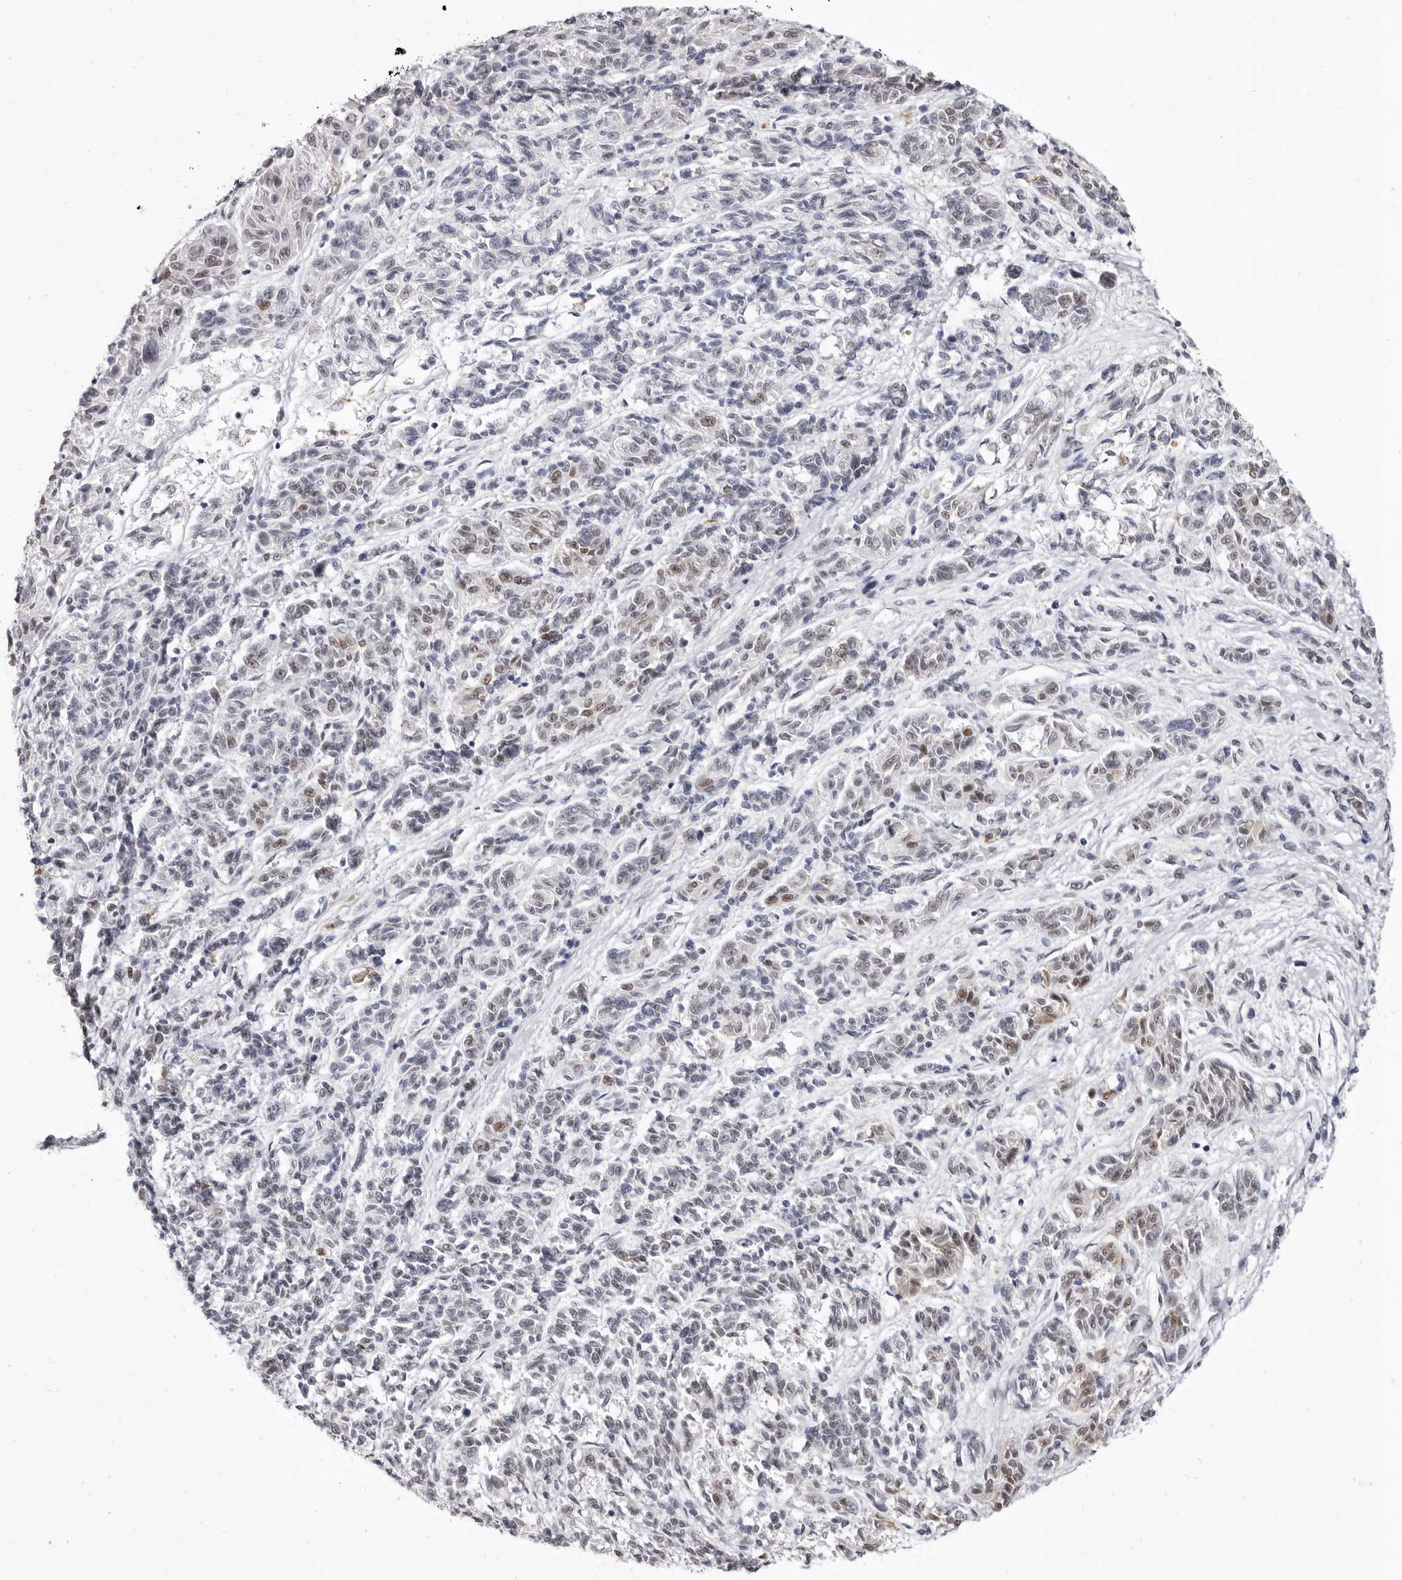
{"staining": {"intensity": "weak", "quantity": "<25%", "location": "nuclear"}, "tissue": "melanoma", "cell_type": "Tumor cells", "image_type": "cancer", "snomed": [{"axis": "morphology", "description": "Malignant melanoma, NOS"}, {"axis": "topography", "description": "Skin"}], "caption": "This micrograph is of malignant melanoma stained with immunohistochemistry (IHC) to label a protein in brown with the nuclei are counter-stained blue. There is no positivity in tumor cells.", "gene": "ZNF326", "patient": {"sex": "male", "age": 53}}